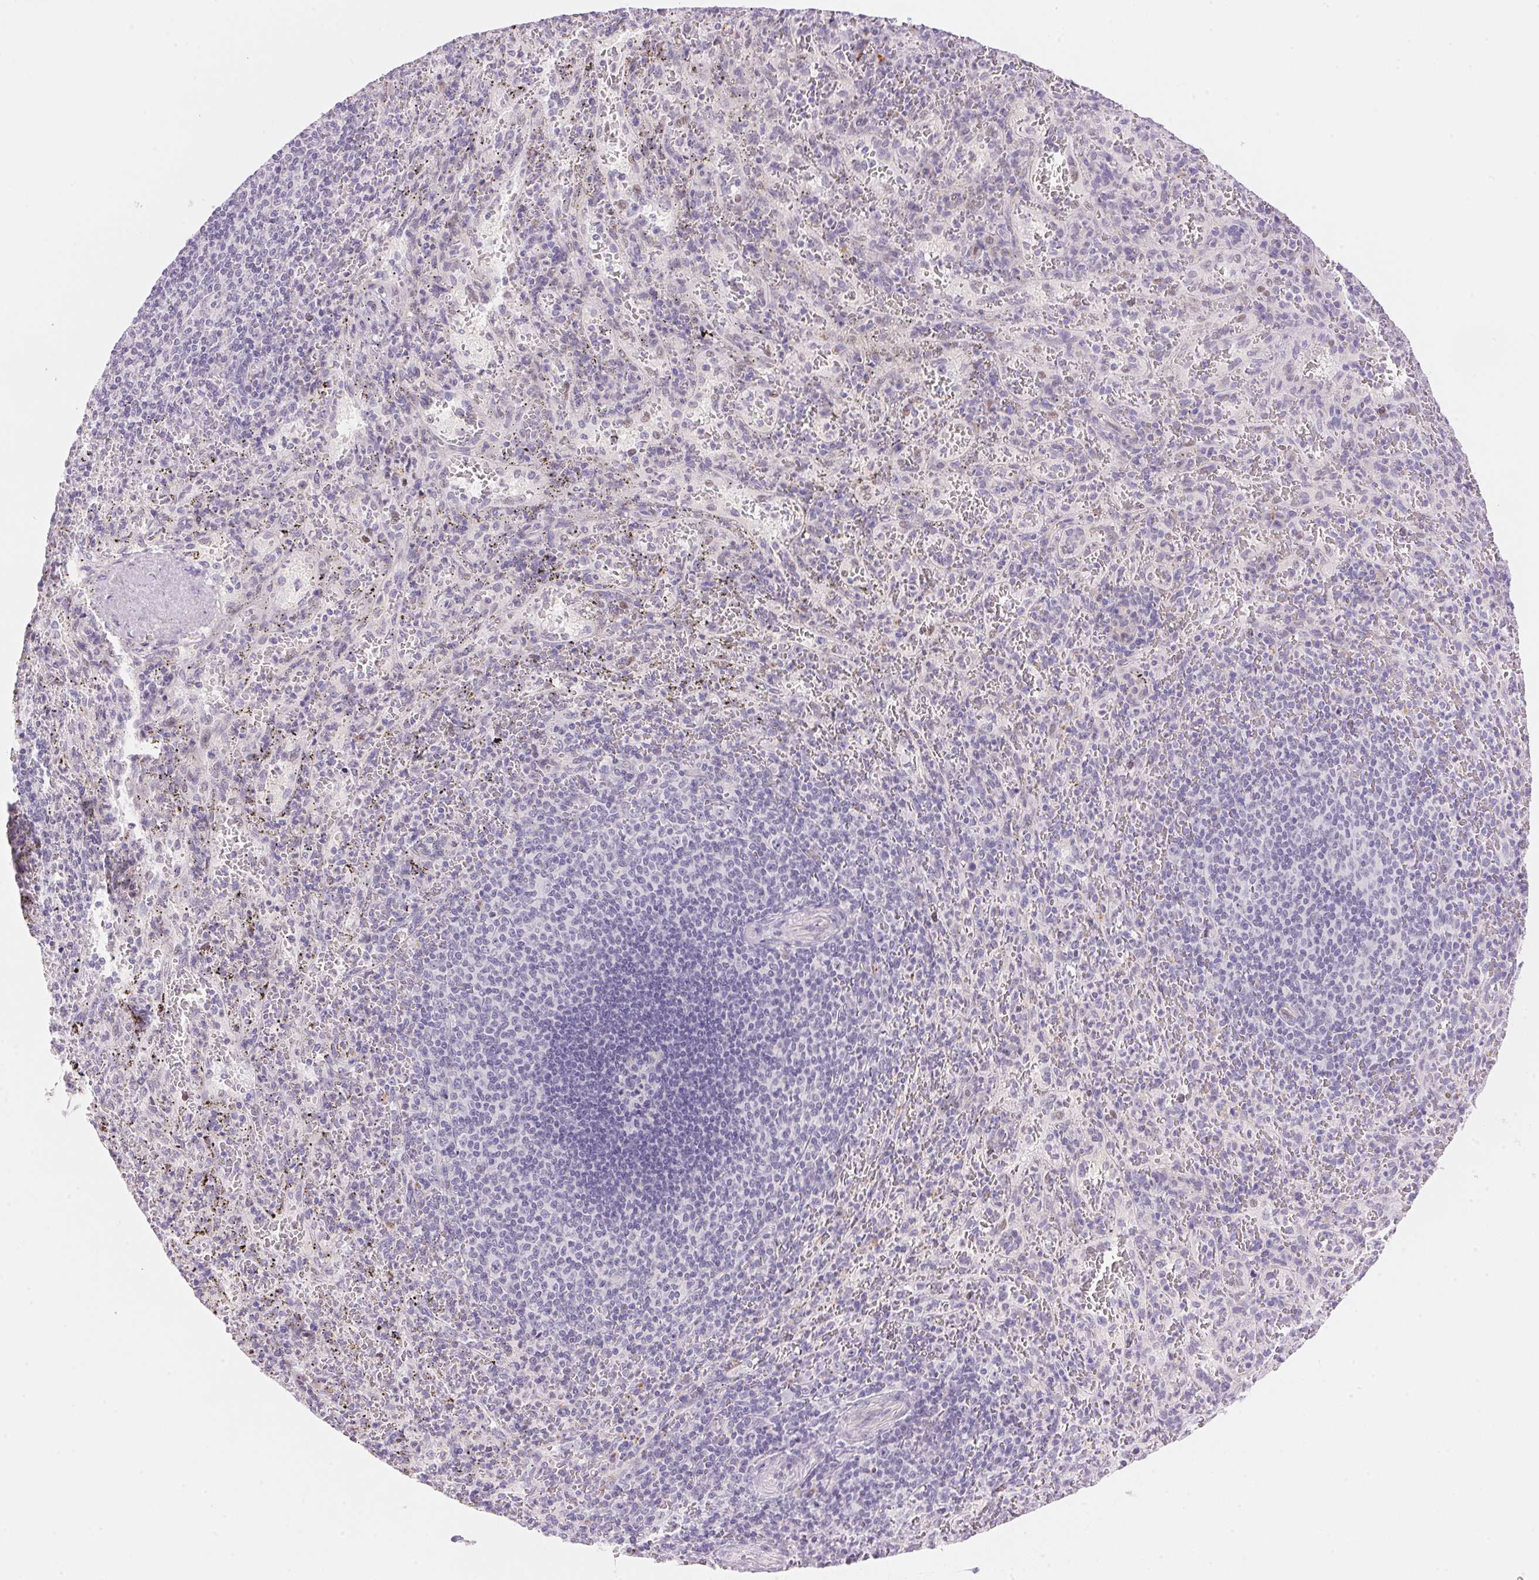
{"staining": {"intensity": "negative", "quantity": "none", "location": "none"}, "tissue": "spleen", "cell_type": "Cells in red pulp", "image_type": "normal", "snomed": [{"axis": "morphology", "description": "Normal tissue, NOS"}, {"axis": "topography", "description": "Spleen"}], "caption": "Spleen stained for a protein using immunohistochemistry (IHC) reveals no expression cells in red pulp.", "gene": "TEKT1", "patient": {"sex": "male", "age": 57}}